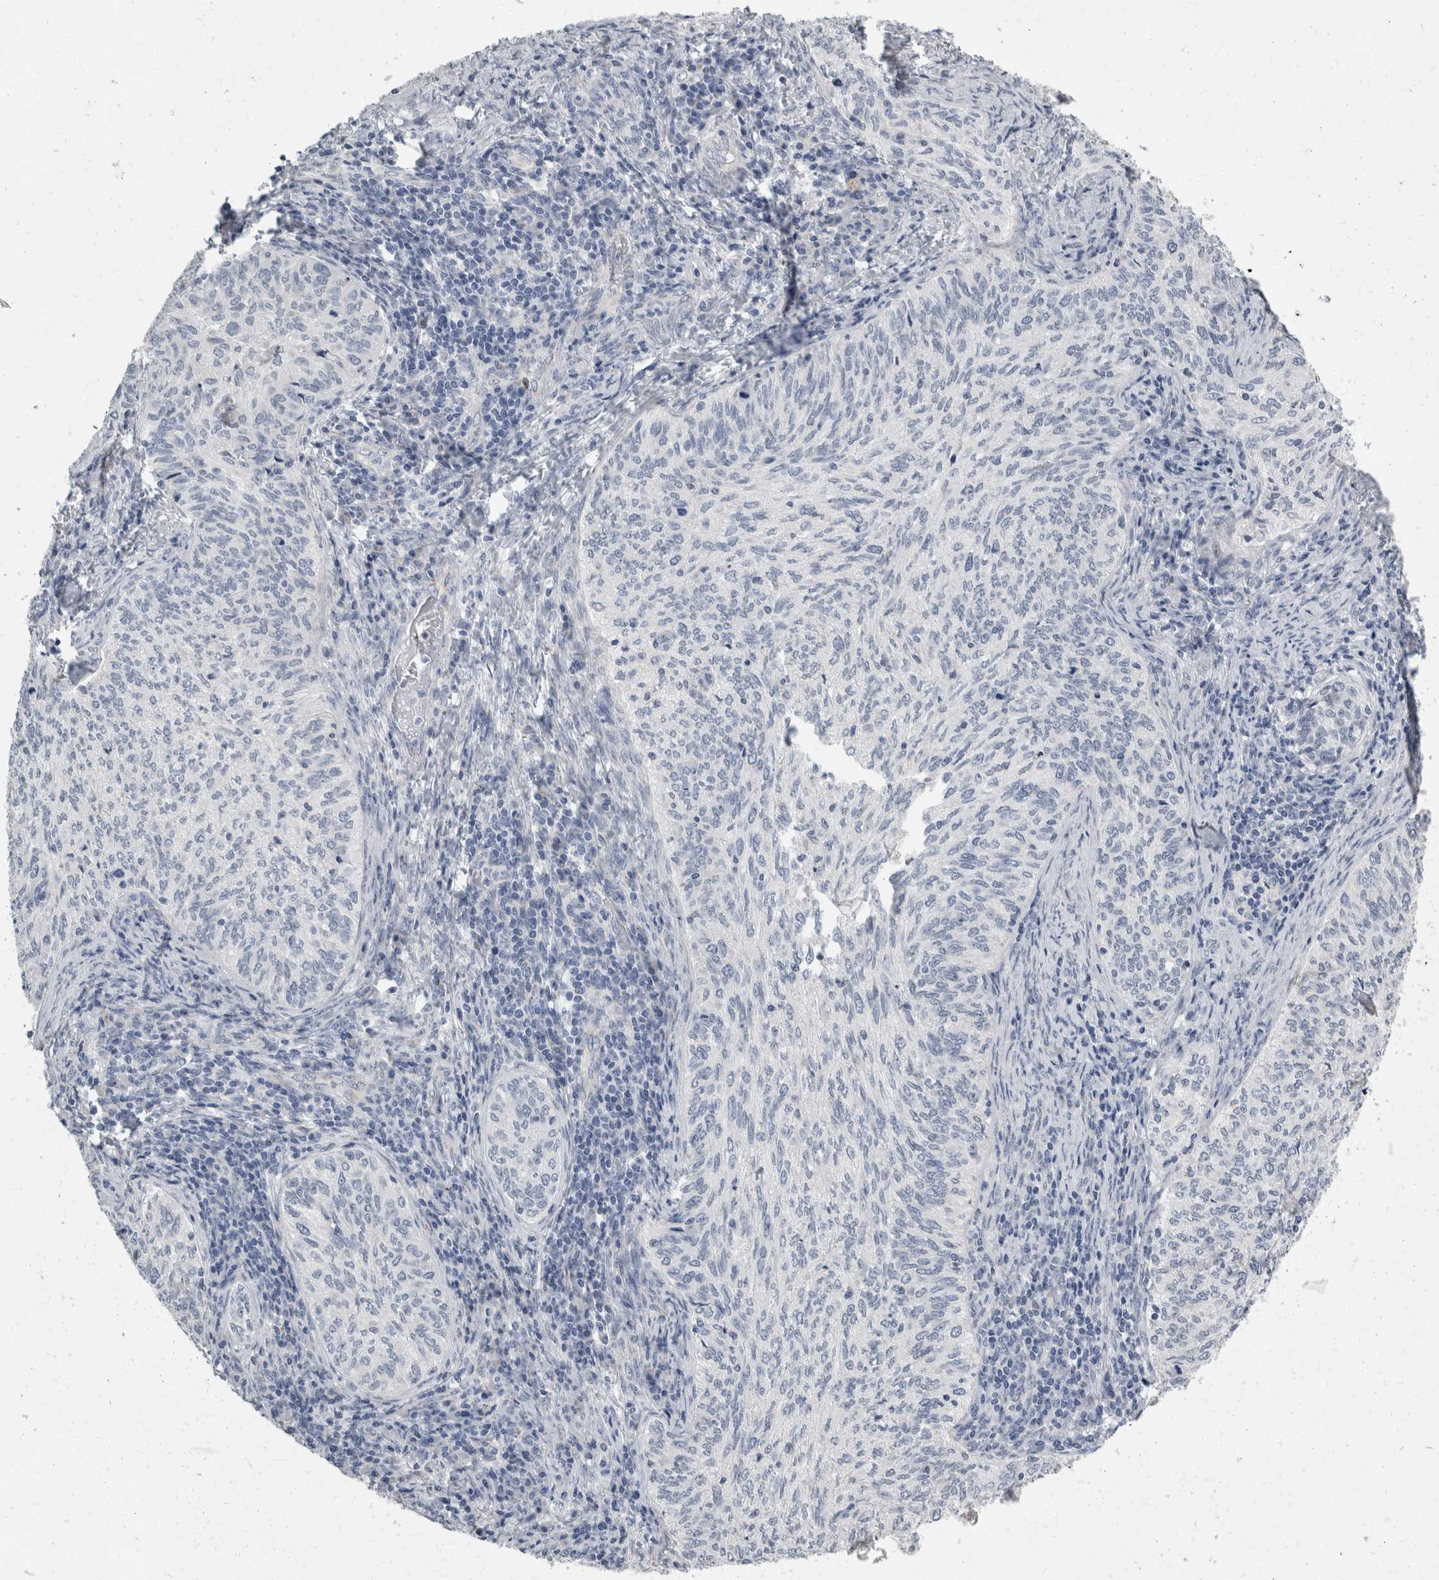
{"staining": {"intensity": "negative", "quantity": "none", "location": "none"}, "tissue": "cervical cancer", "cell_type": "Tumor cells", "image_type": "cancer", "snomed": [{"axis": "morphology", "description": "Squamous cell carcinoma, NOS"}, {"axis": "topography", "description": "Cervix"}], "caption": "Tumor cells show no significant staining in cervical cancer. (Brightfield microscopy of DAB immunohistochemistry (IHC) at high magnification).", "gene": "FXYD7", "patient": {"sex": "female", "age": 30}}